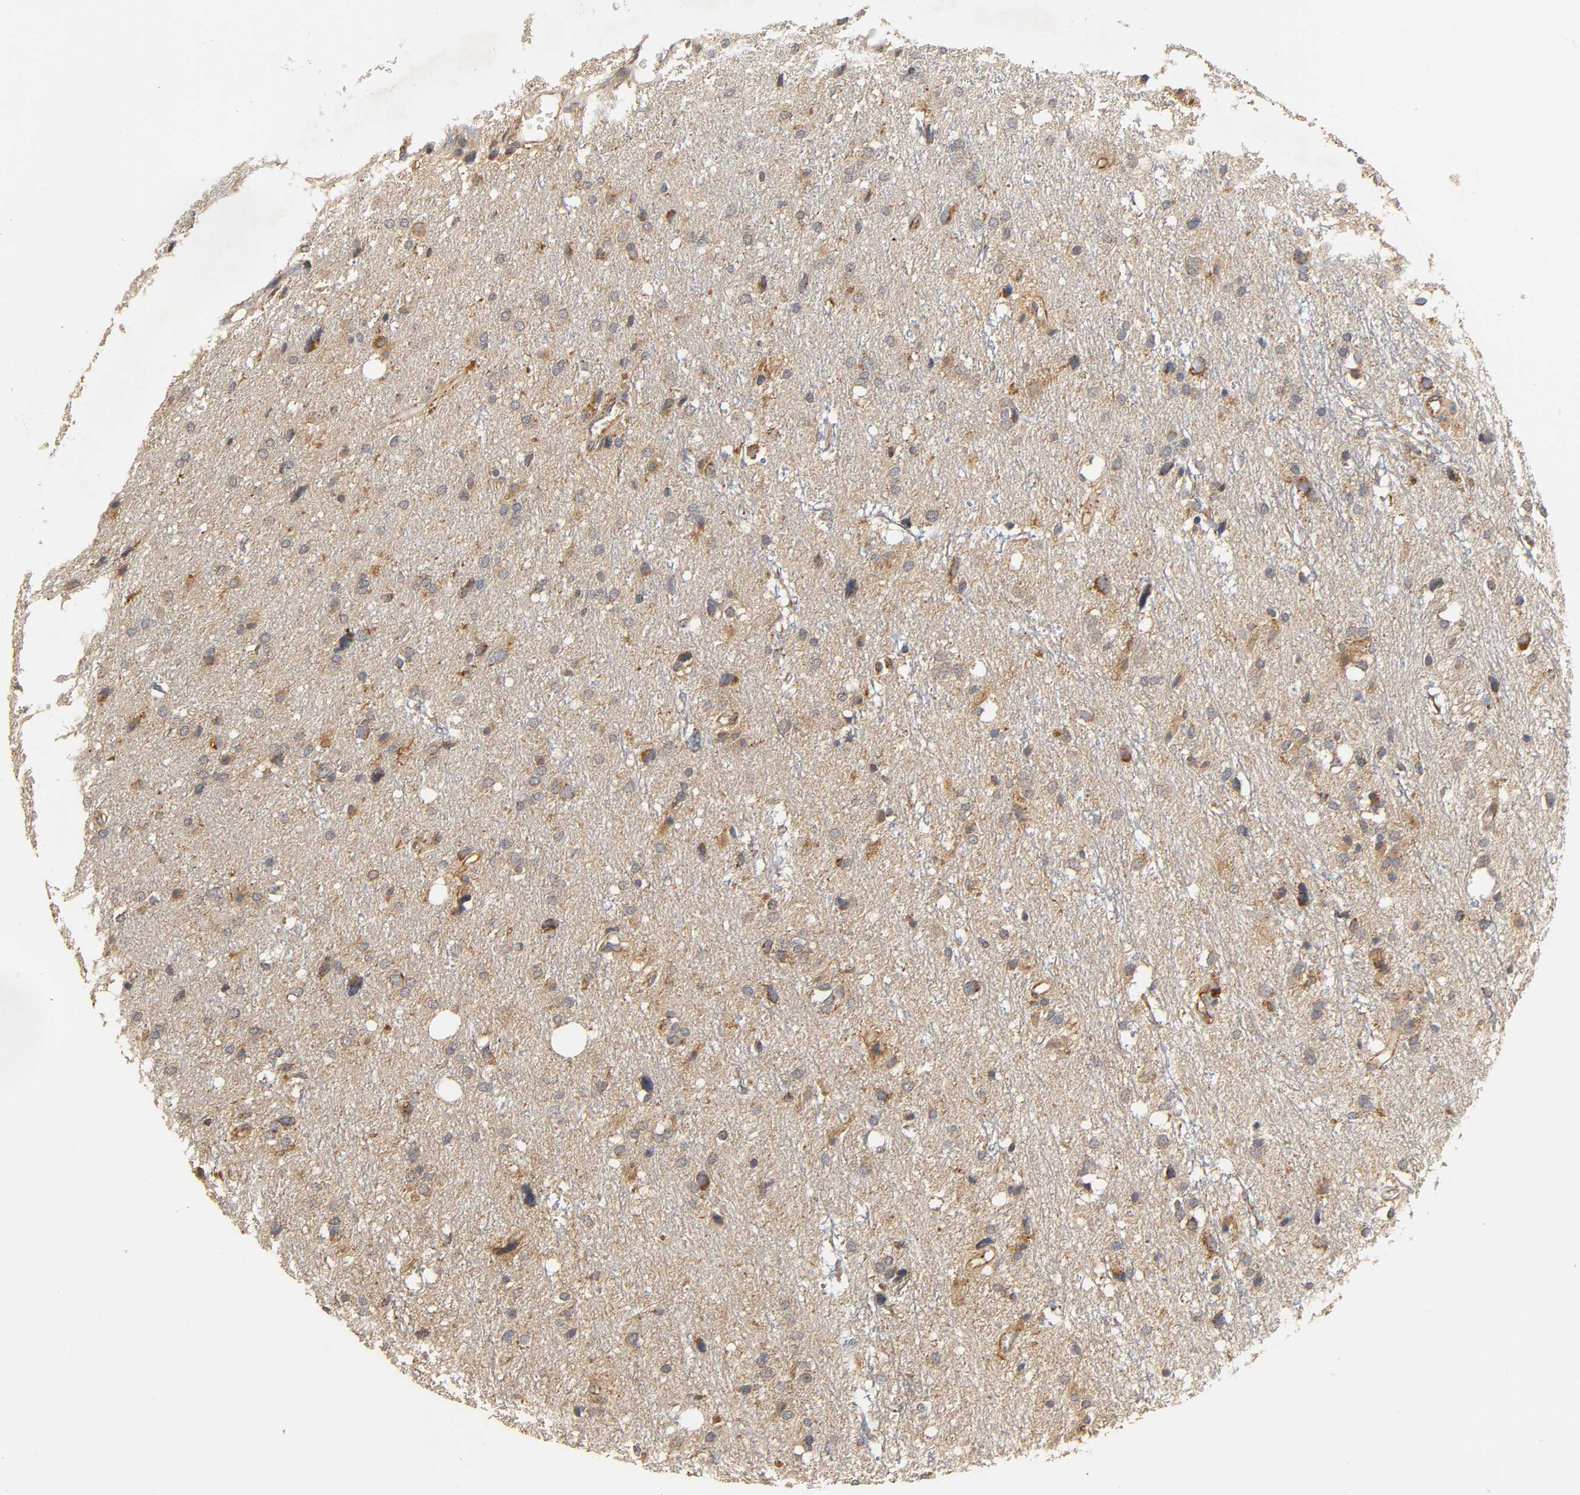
{"staining": {"intensity": "weak", "quantity": "25%-75%", "location": "cytoplasmic/membranous"}, "tissue": "glioma", "cell_type": "Tumor cells", "image_type": "cancer", "snomed": [{"axis": "morphology", "description": "Glioma, malignant, High grade"}, {"axis": "topography", "description": "Brain"}], "caption": "IHC (DAB) staining of human glioma shows weak cytoplasmic/membranous protein staining in approximately 25%-75% of tumor cells.", "gene": "SCAP", "patient": {"sex": "female", "age": 59}}